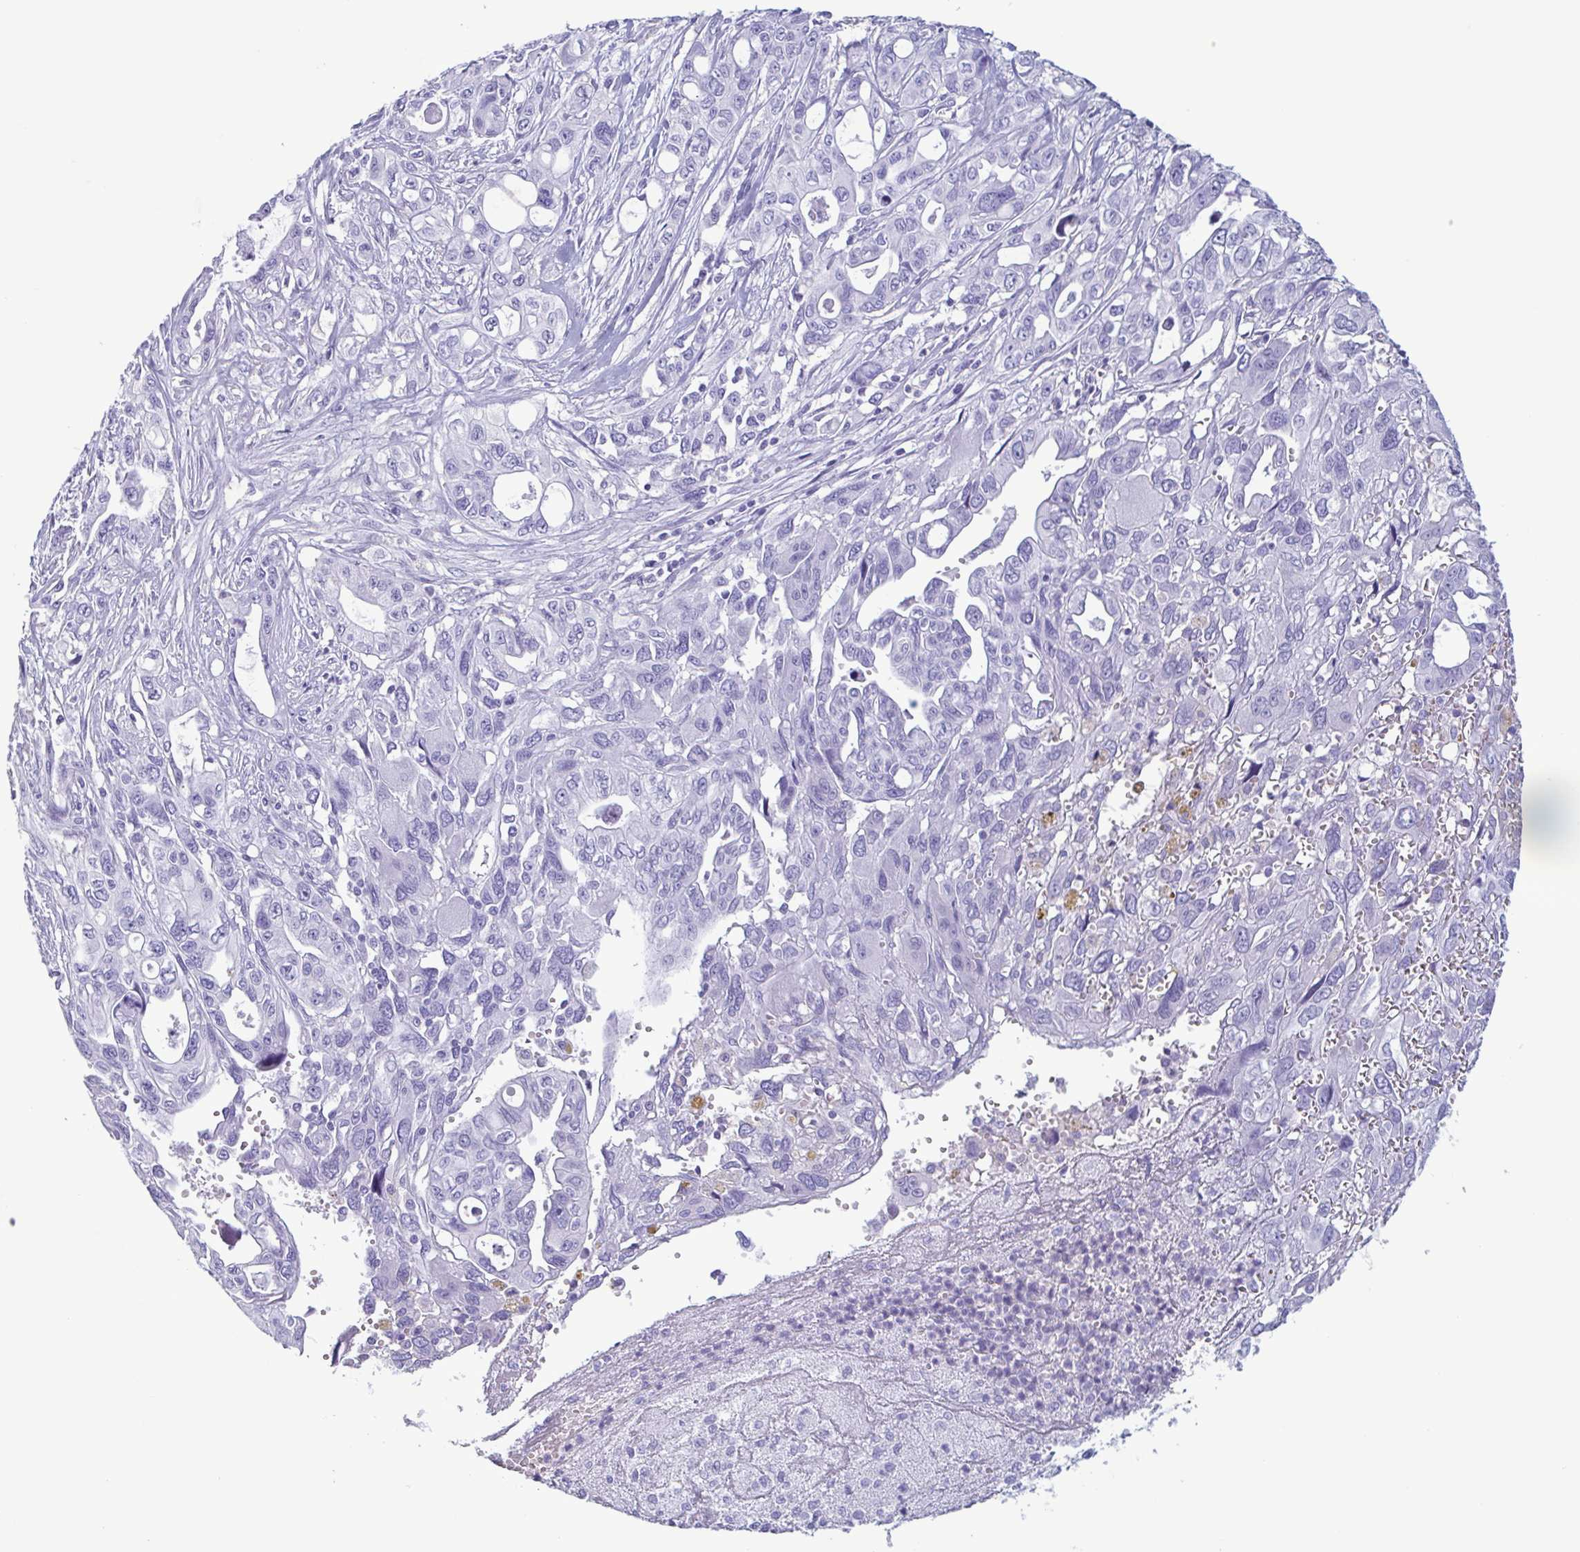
{"staining": {"intensity": "negative", "quantity": "none", "location": "none"}, "tissue": "pancreatic cancer", "cell_type": "Tumor cells", "image_type": "cancer", "snomed": [{"axis": "morphology", "description": "Adenocarcinoma, NOS"}, {"axis": "topography", "description": "Pancreas"}], "caption": "IHC of human pancreatic adenocarcinoma exhibits no positivity in tumor cells.", "gene": "LTF", "patient": {"sex": "female", "age": 47}}